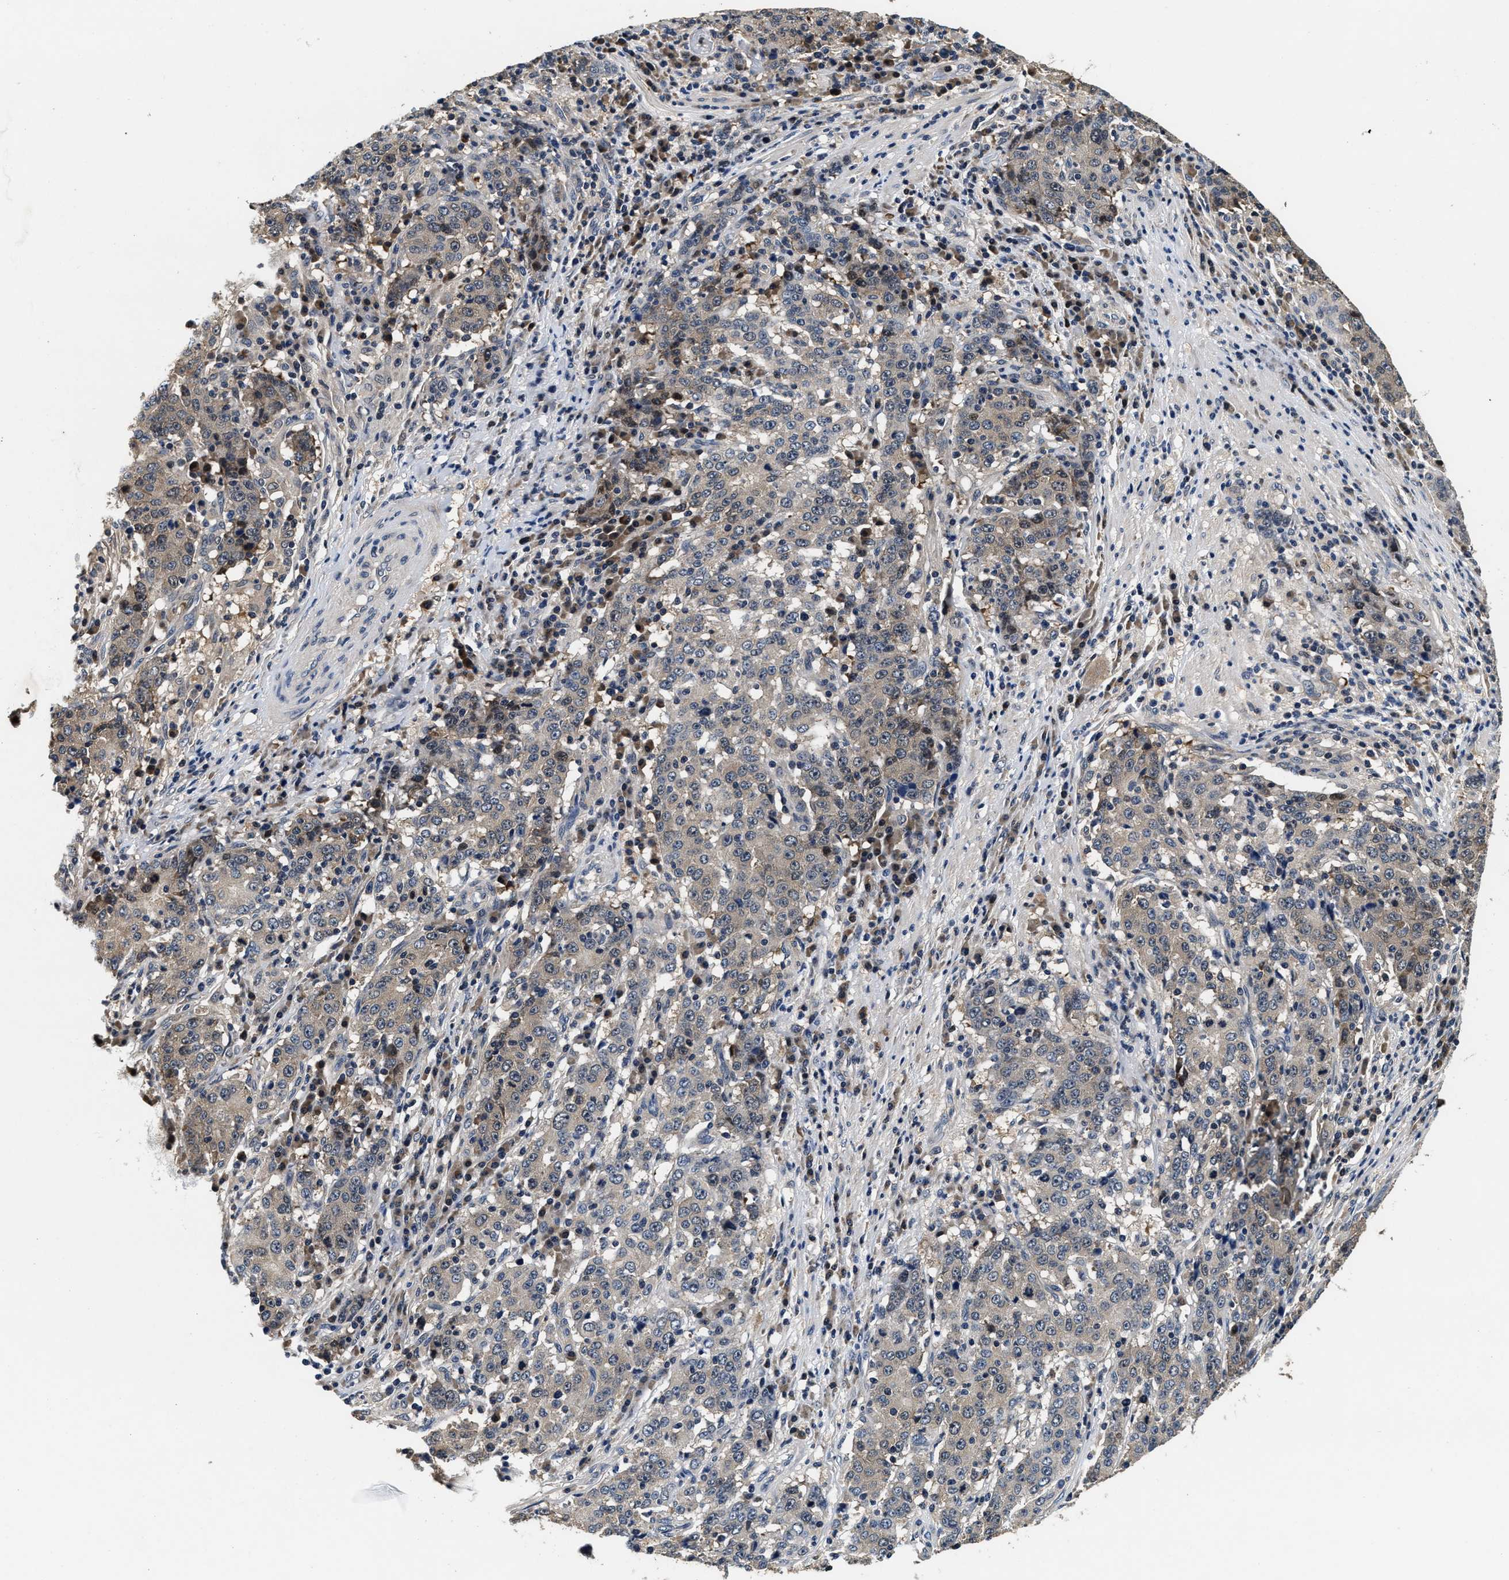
{"staining": {"intensity": "weak", "quantity": "25%-75%", "location": "cytoplasmic/membranous"}, "tissue": "stomach cancer", "cell_type": "Tumor cells", "image_type": "cancer", "snomed": [{"axis": "morphology", "description": "Adenocarcinoma, NOS"}, {"axis": "topography", "description": "Stomach"}], "caption": "Tumor cells demonstrate low levels of weak cytoplasmic/membranous expression in about 25%-75% of cells in stomach cancer.", "gene": "PHPT1", "patient": {"sex": "male", "age": 59}}